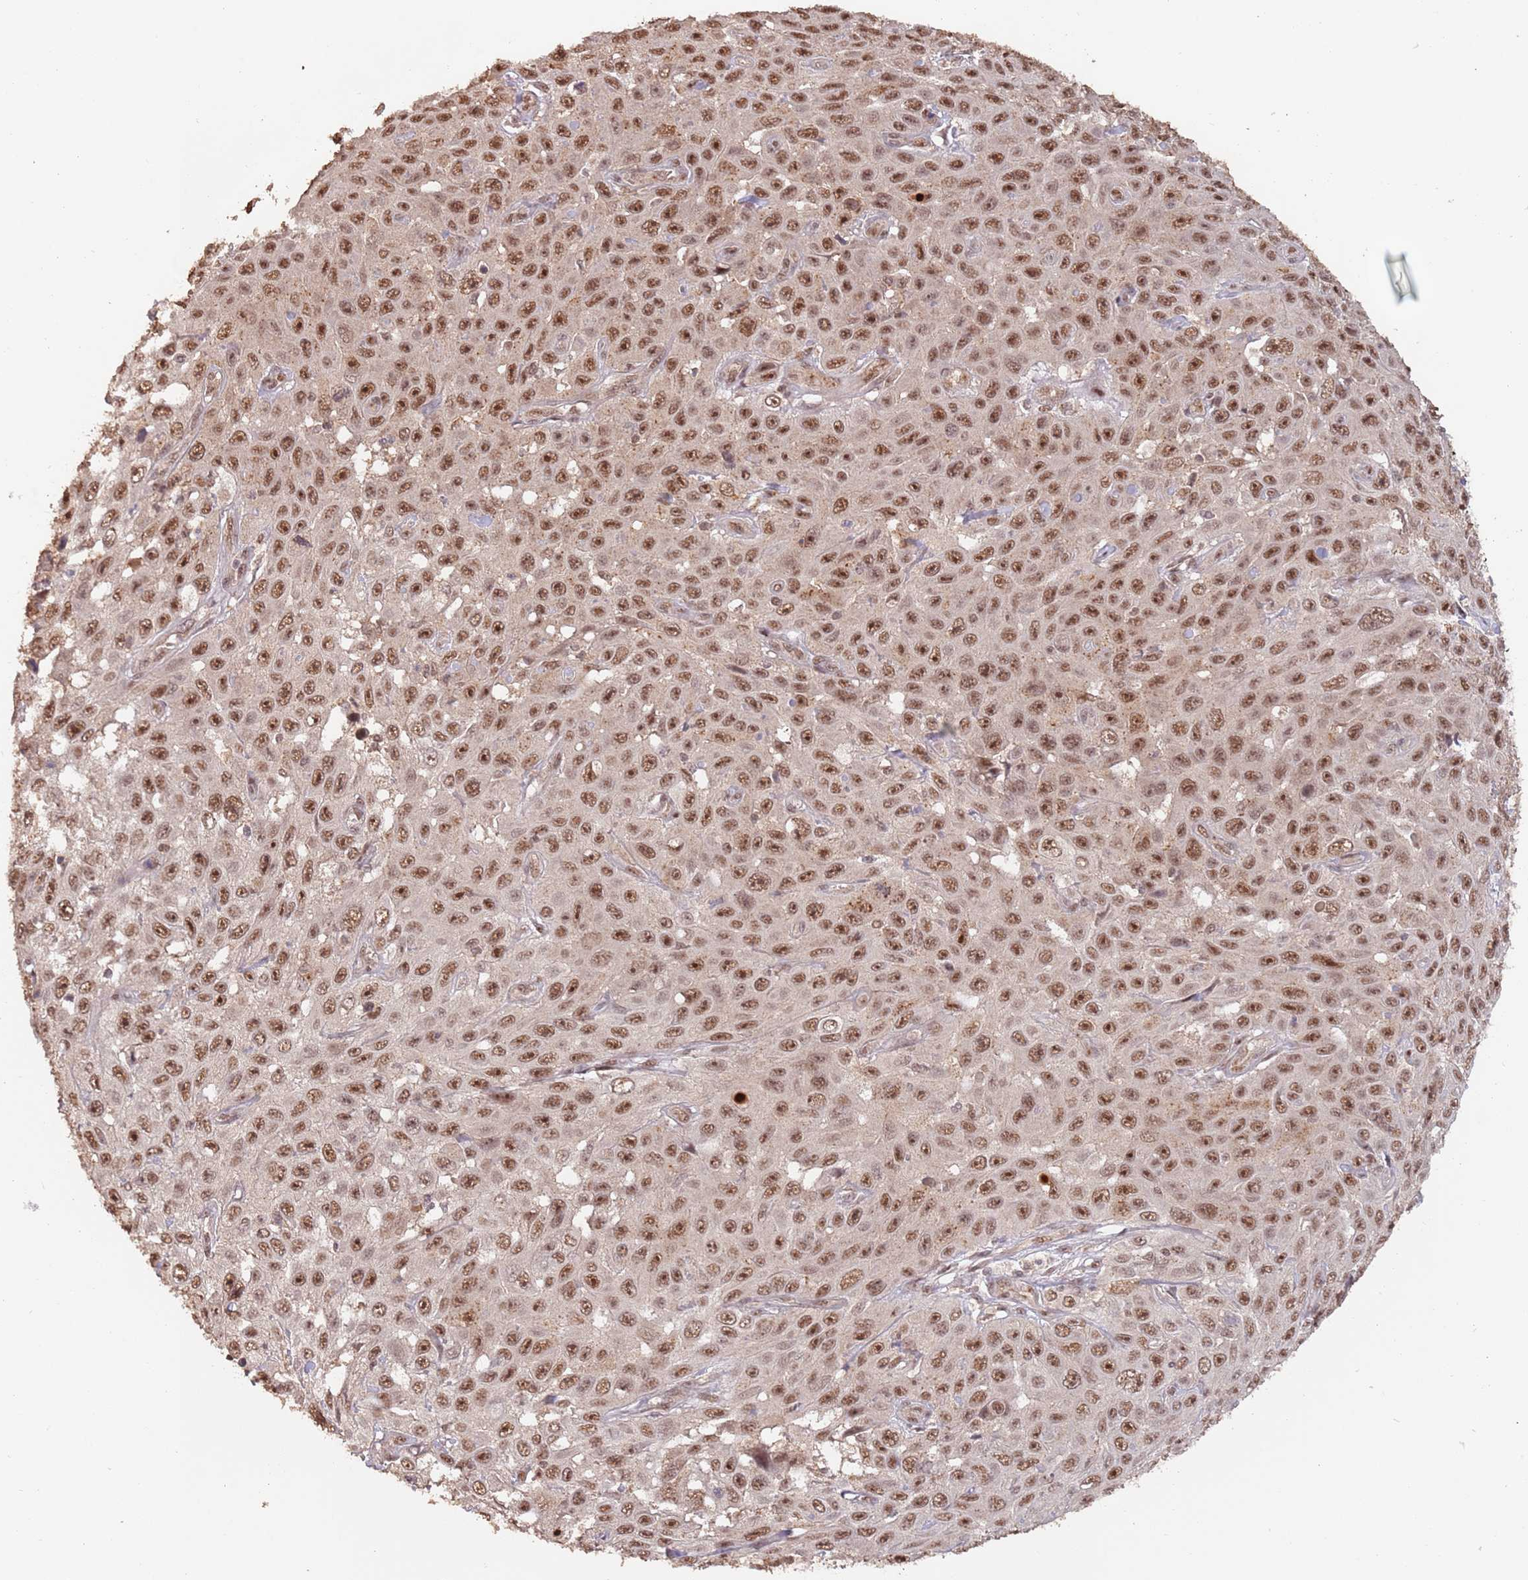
{"staining": {"intensity": "moderate", "quantity": ">75%", "location": "nuclear"}, "tissue": "skin cancer", "cell_type": "Tumor cells", "image_type": "cancer", "snomed": [{"axis": "morphology", "description": "Squamous cell carcinoma, NOS"}, {"axis": "topography", "description": "Skin"}], "caption": "A photomicrograph of human squamous cell carcinoma (skin) stained for a protein displays moderate nuclear brown staining in tumor cells.", "gene": "RFXANK", "patient": {"sex": "male", "age": 82}}